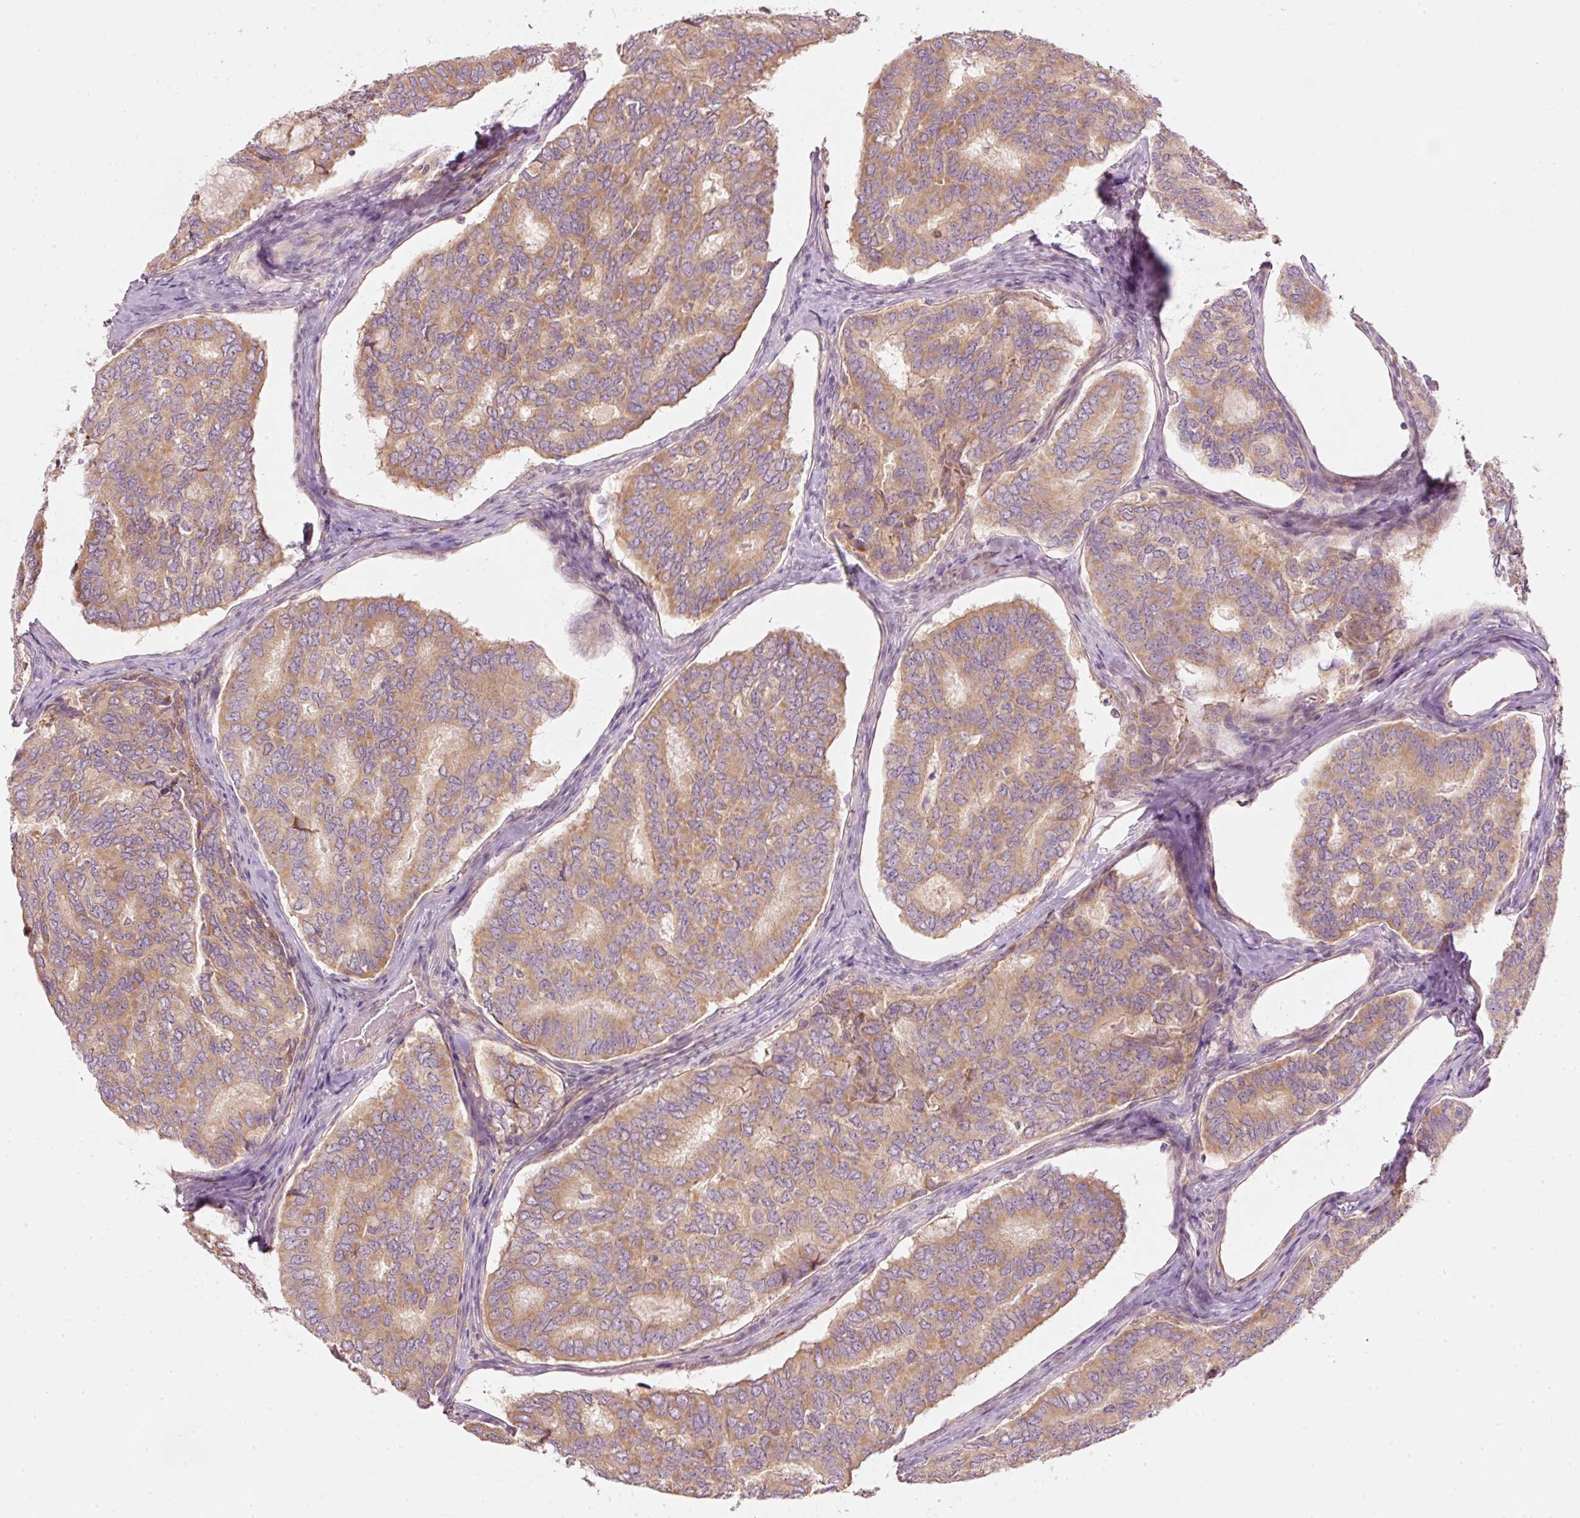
{"staining": {"intensity": "moderate", "quantity": ">75%", "location": "cytoplasmic/membranous"}, "tissue": "thyroid cancer", "cell_type": "Tumor cells", "image_type": "cancer", "snomed": [{"axis": "morphology", "description": "Papillary adenocarcinoma, NOS"}, {"axis": "topography", "description": "Thyroid gland"}], "caption": "Thyroid cancer (papillary adenocarcinoma) stained with a protein marker reveals moderate staining in tumor cells.", "gene": "MAP10", "patient": {"sex": "female", "age": 35}}